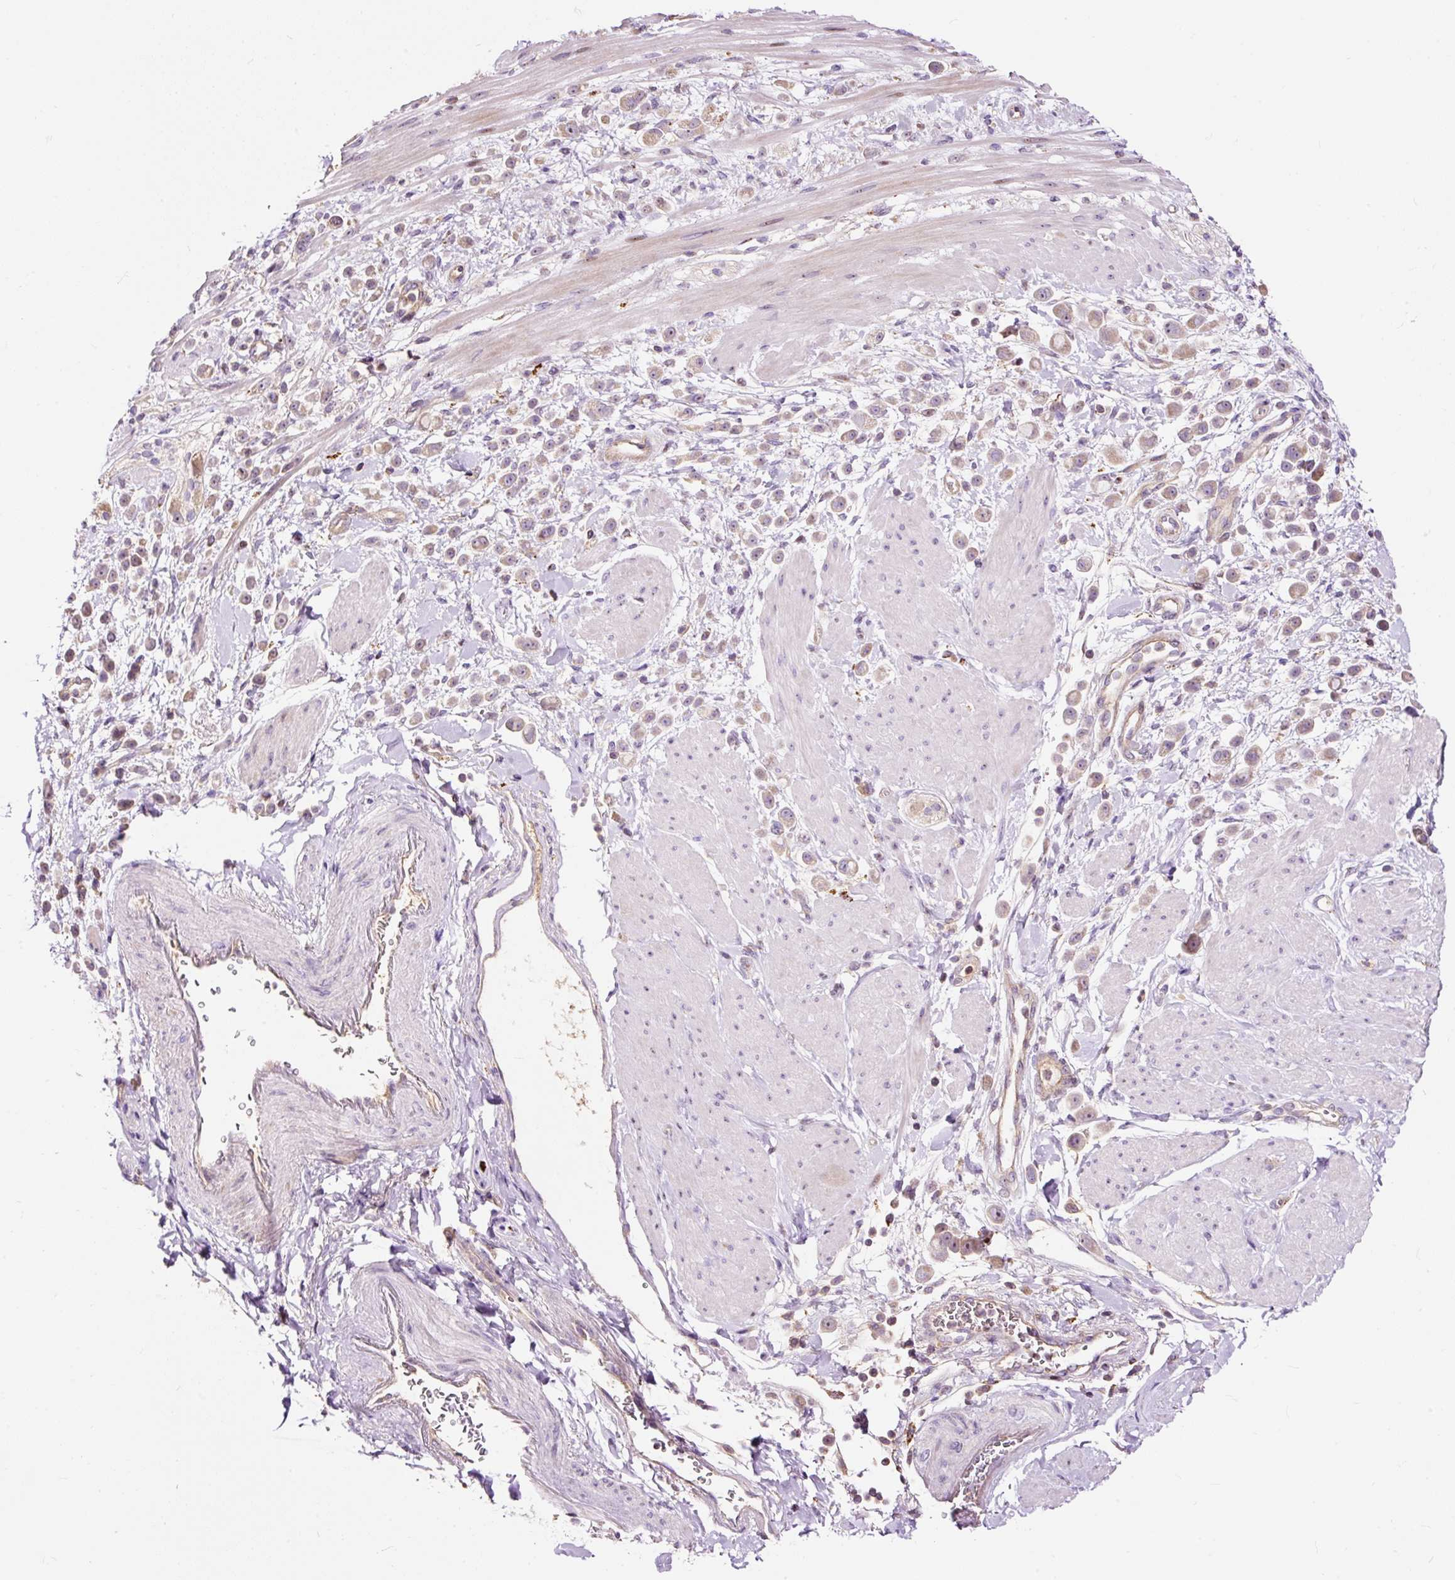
{"staining": {"intensity": "weak", "quantity": ">75%", "location": "cytoplasmic/membranous,nuclear"}, "tissue": "pancreatic cancer", "cell_type": "Tumor cells", "image_type": "cancer", "snomed": [{"axis": "morphology", "description": "Normal tissue, NOS"}, {"axis": "morphology", "description": "Adenocarcinoma, NOS"}, {"axis": "topography", "description": "Pancreas"}], "caption": "High-magnification brightfield microscopy of pancreatic cancer (adenocarcinoma) stained with DAB (3,3'-diaminobenzidine) (brown) and counterstained with hematoxylin (blue). tumor cells exhibit weak cytoplasmic/membranous and nuclear expression is appreciated in about>75% of cells. Using DAB (brown) and hematoxylin (blue) stains, captured at high magnification using brightfield microscopy.", "gene": "BOLA3", "patient": {"sex": "female", "age": 64}}